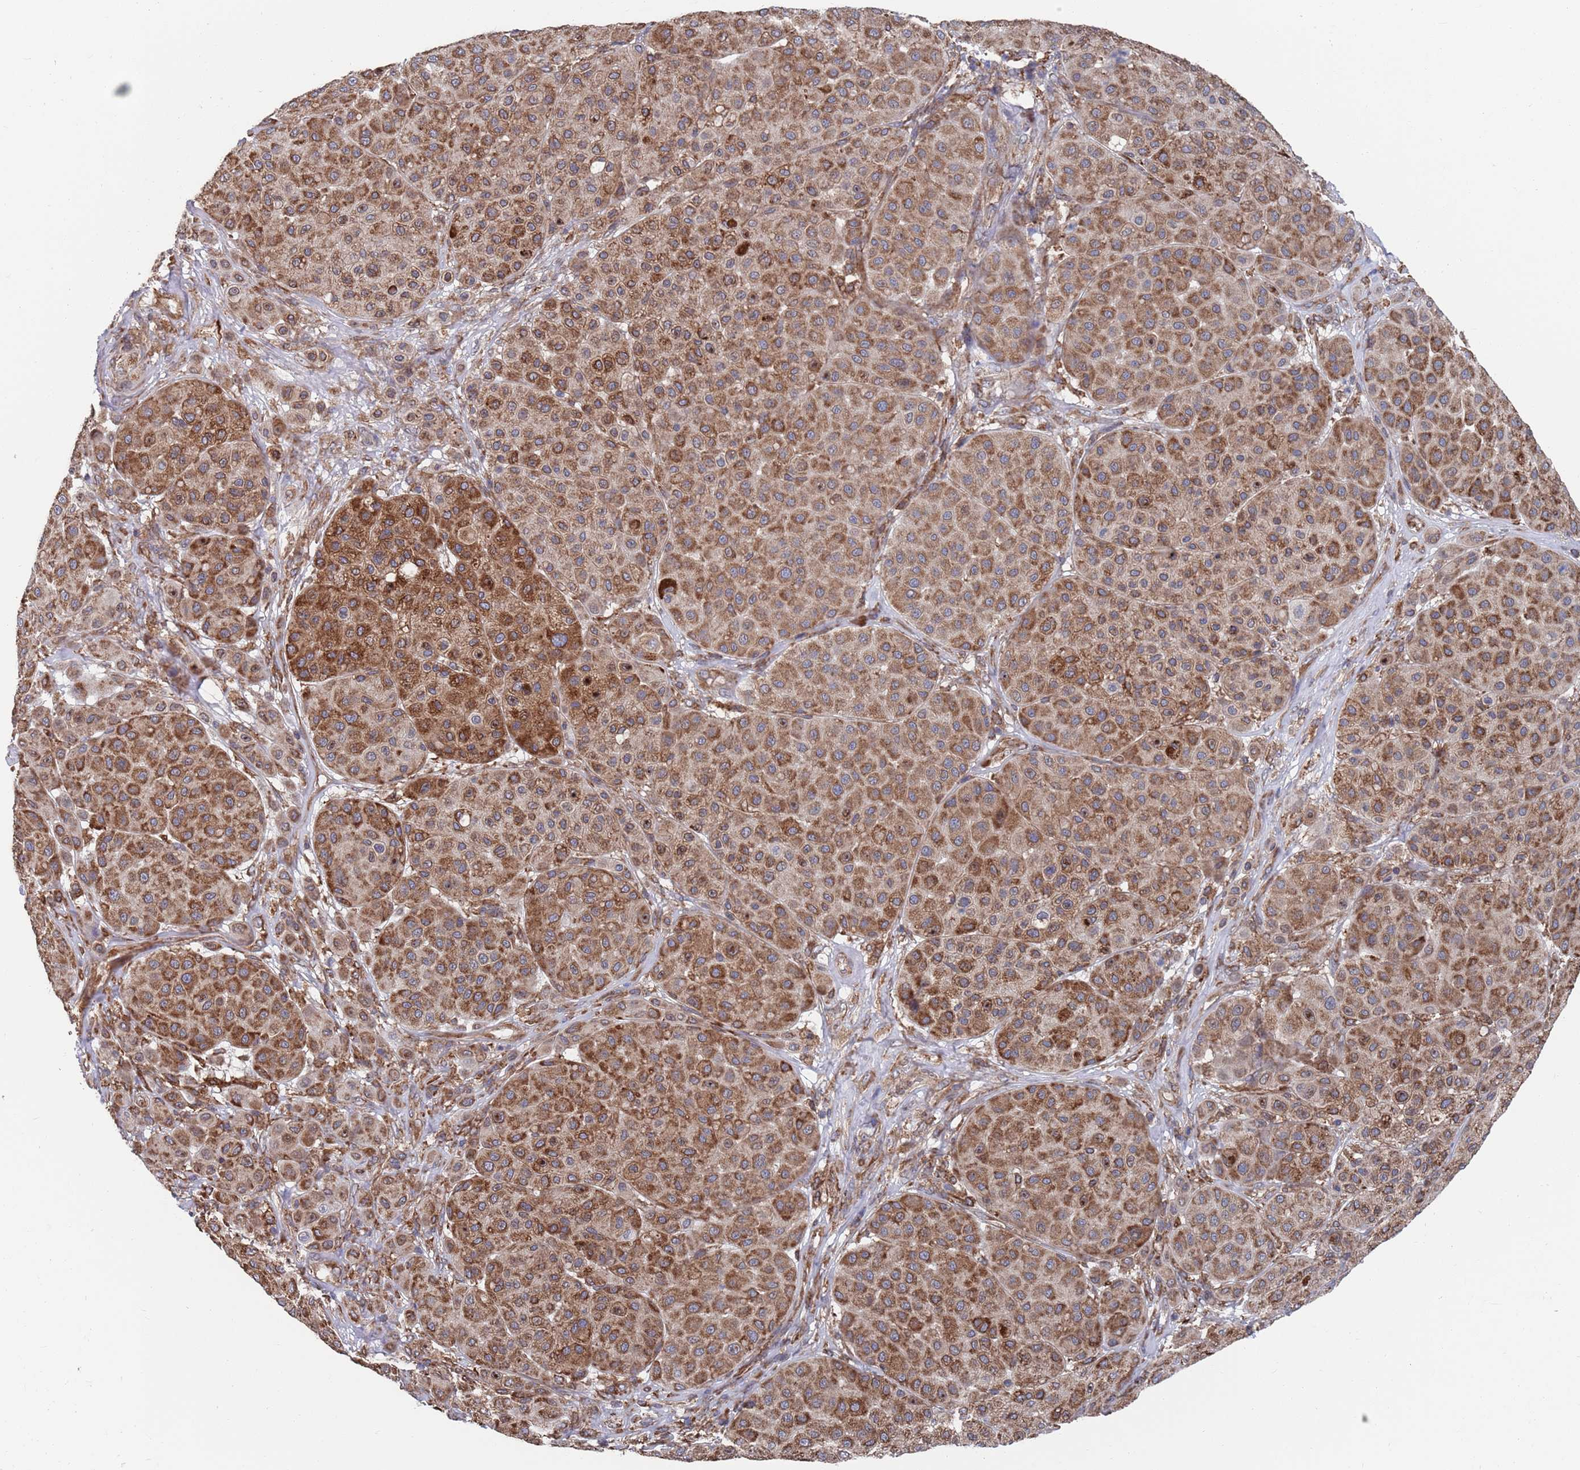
{"staining": {"intensity": "strong", "quantity": ">75%", "location": "cytoplasmic/membranous"}, "tissue": "melanoma", "cell_type": "Tumor cells", "image_type": "cancer", "snomed": [{"axis": "morphology", "description": "Malignant melanoma, Metastatic site"}, {"axis": "topography", "description": "Smooth muscle"}], "caption": "Malignant melanoma (metastatic site) stained for a protein (brown) displays strong cytoplasmic/membranous positive expression in approximately >75% of tumor cells.", "gene": "GID8", "patient": {"sex": "male", "age": 41}}